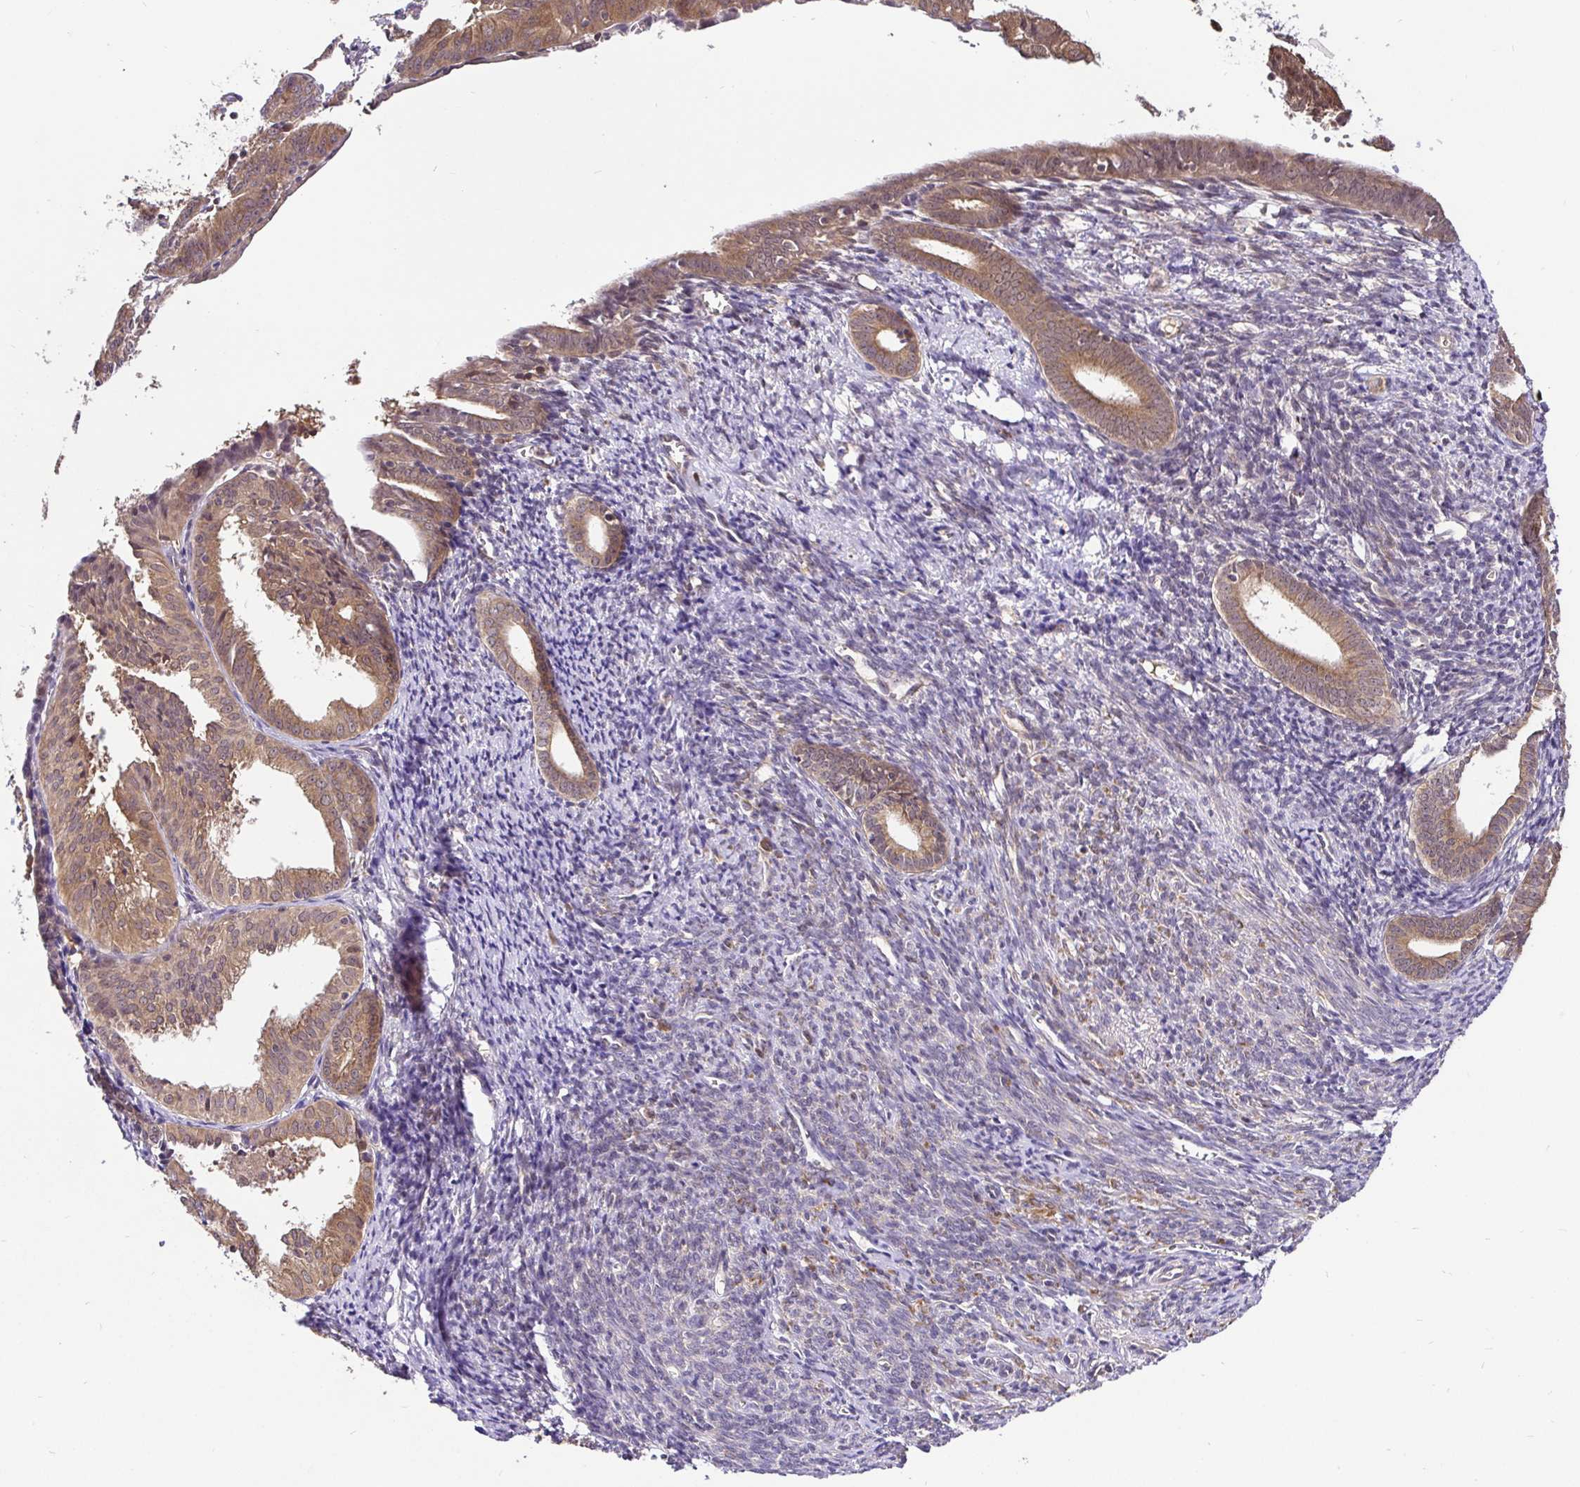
{"staining": {"intensity": "moderate", "quantity": ">75%", "location": "cytoplasmic/membranous,nuclear"}, "tissue": "endometrial cancer", "cell_type": "Tumor cells", "image_type": "cancer", "snomed": [{"axis": "morphology", "description": "Adenocarcinoma, NOS"}, {"axis": "topography", "description": "Endometrium"}], "caption": "High-magnification brightfield microscopy of endometrial cancer (adenocarcinoma) stained with DAB (brown) and counterstained with hematoxylin (blue). tumor cells exhibit moderate cytoplasmic/membranous and nuclear expression is present in approximately>75% of cells.", "gene": "UBE2M", "patient": {"sex": "female", "age": 56}}